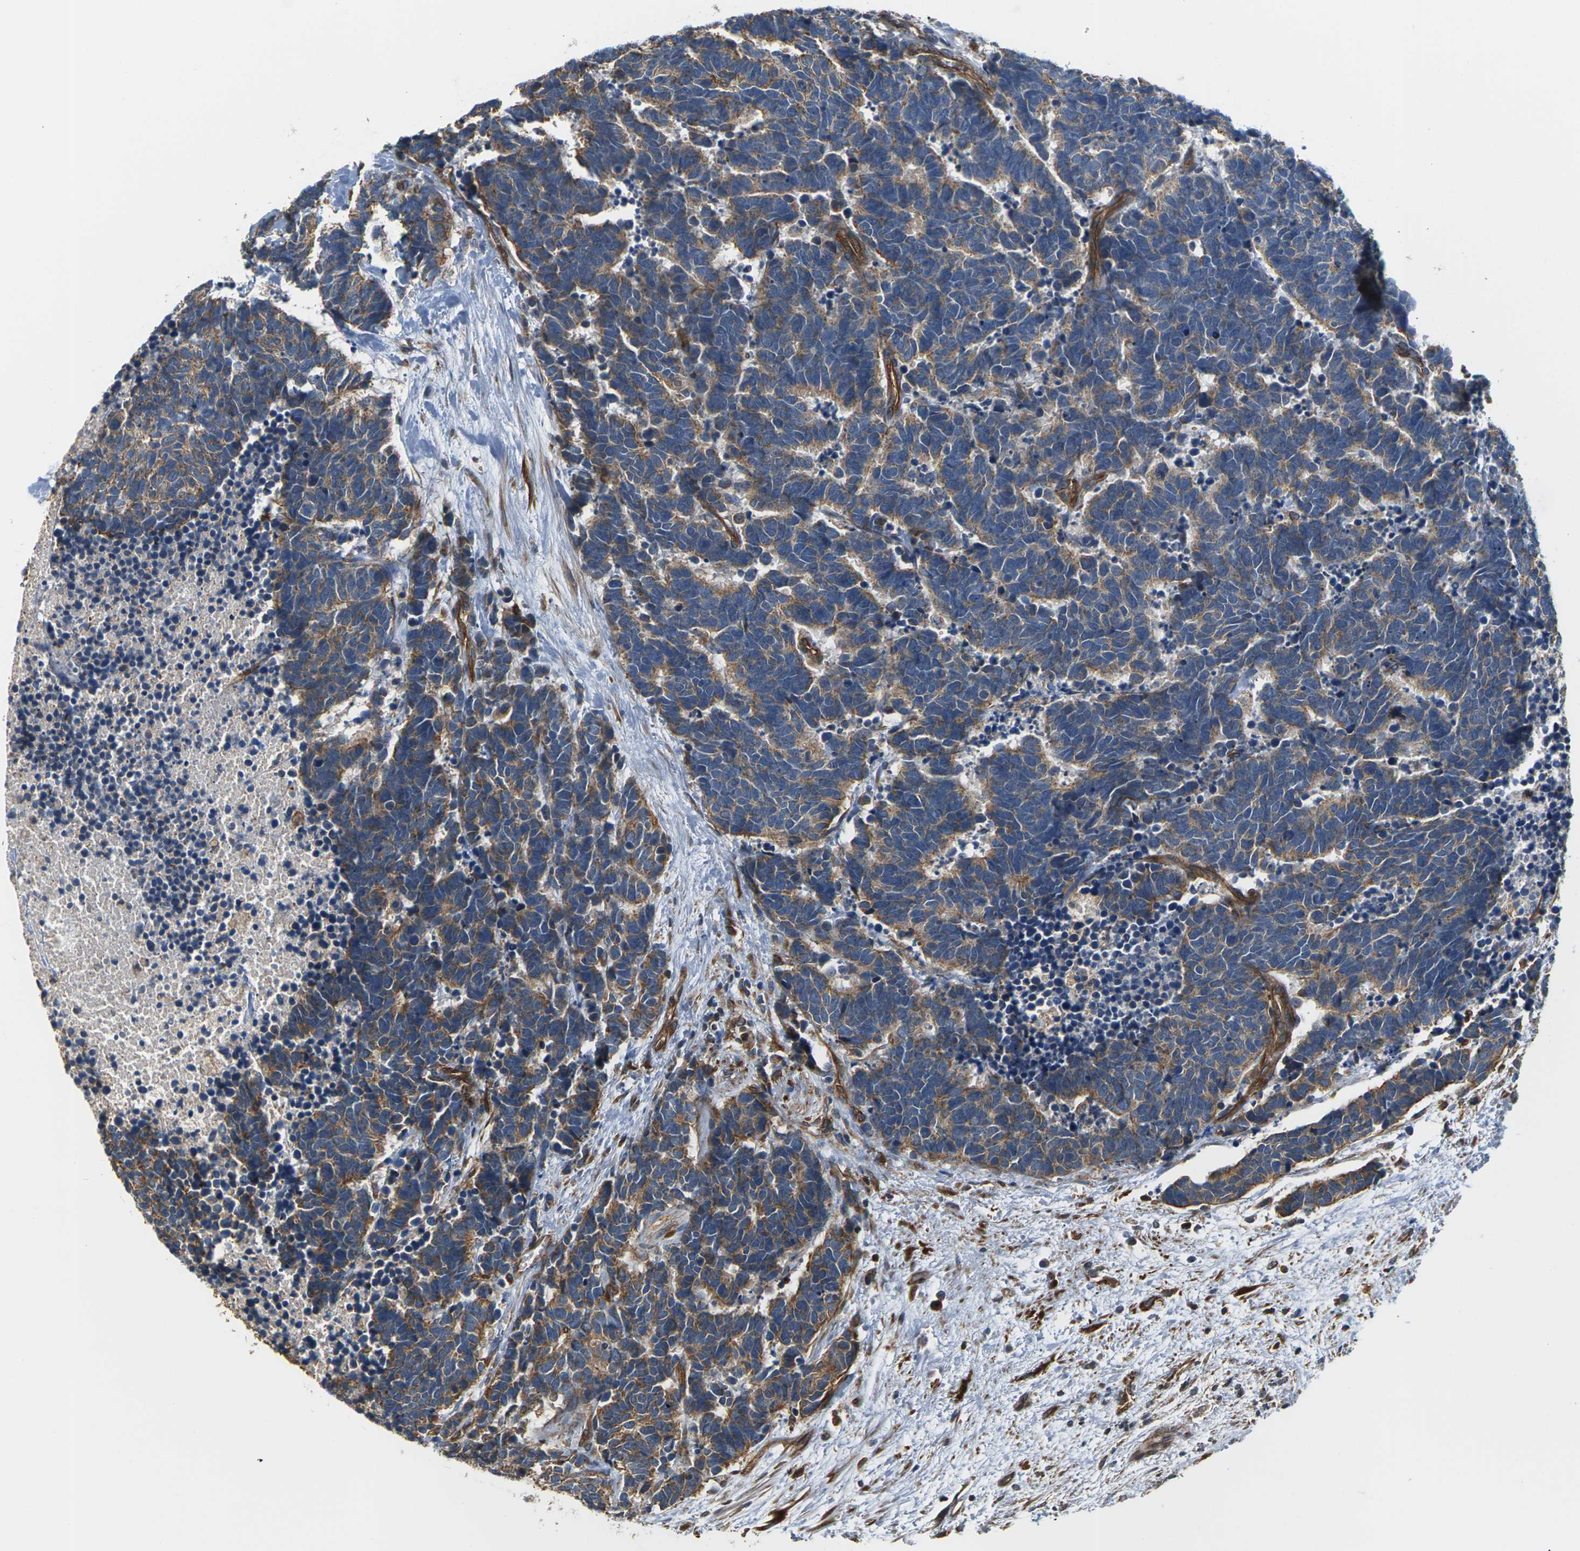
{"staining": {"intensity": "weak", "quantity": ">75%", "location": "cytoplasmic/membranous"}, "tissue": "carcinoid", "cell_type": "Tumor cells", "image_type": "cancer", "snomed": [{"axis": "morphology", "description": "Carcinoma, NOS"}, {"axis": "morphology", "description": "Carcinoid, malignant, NOS"}, {"axis": "topography", "description": "Urinary bladder"}], "caption": "The histopathology image demonstrates immunohistochemical staining of carcinoid. There is weak cytoplasmic/membranous expression is present in approximately >75% of tumor cells.", "gene": "PCDHB4", "patient": {"sex": "male", "age": 57}}